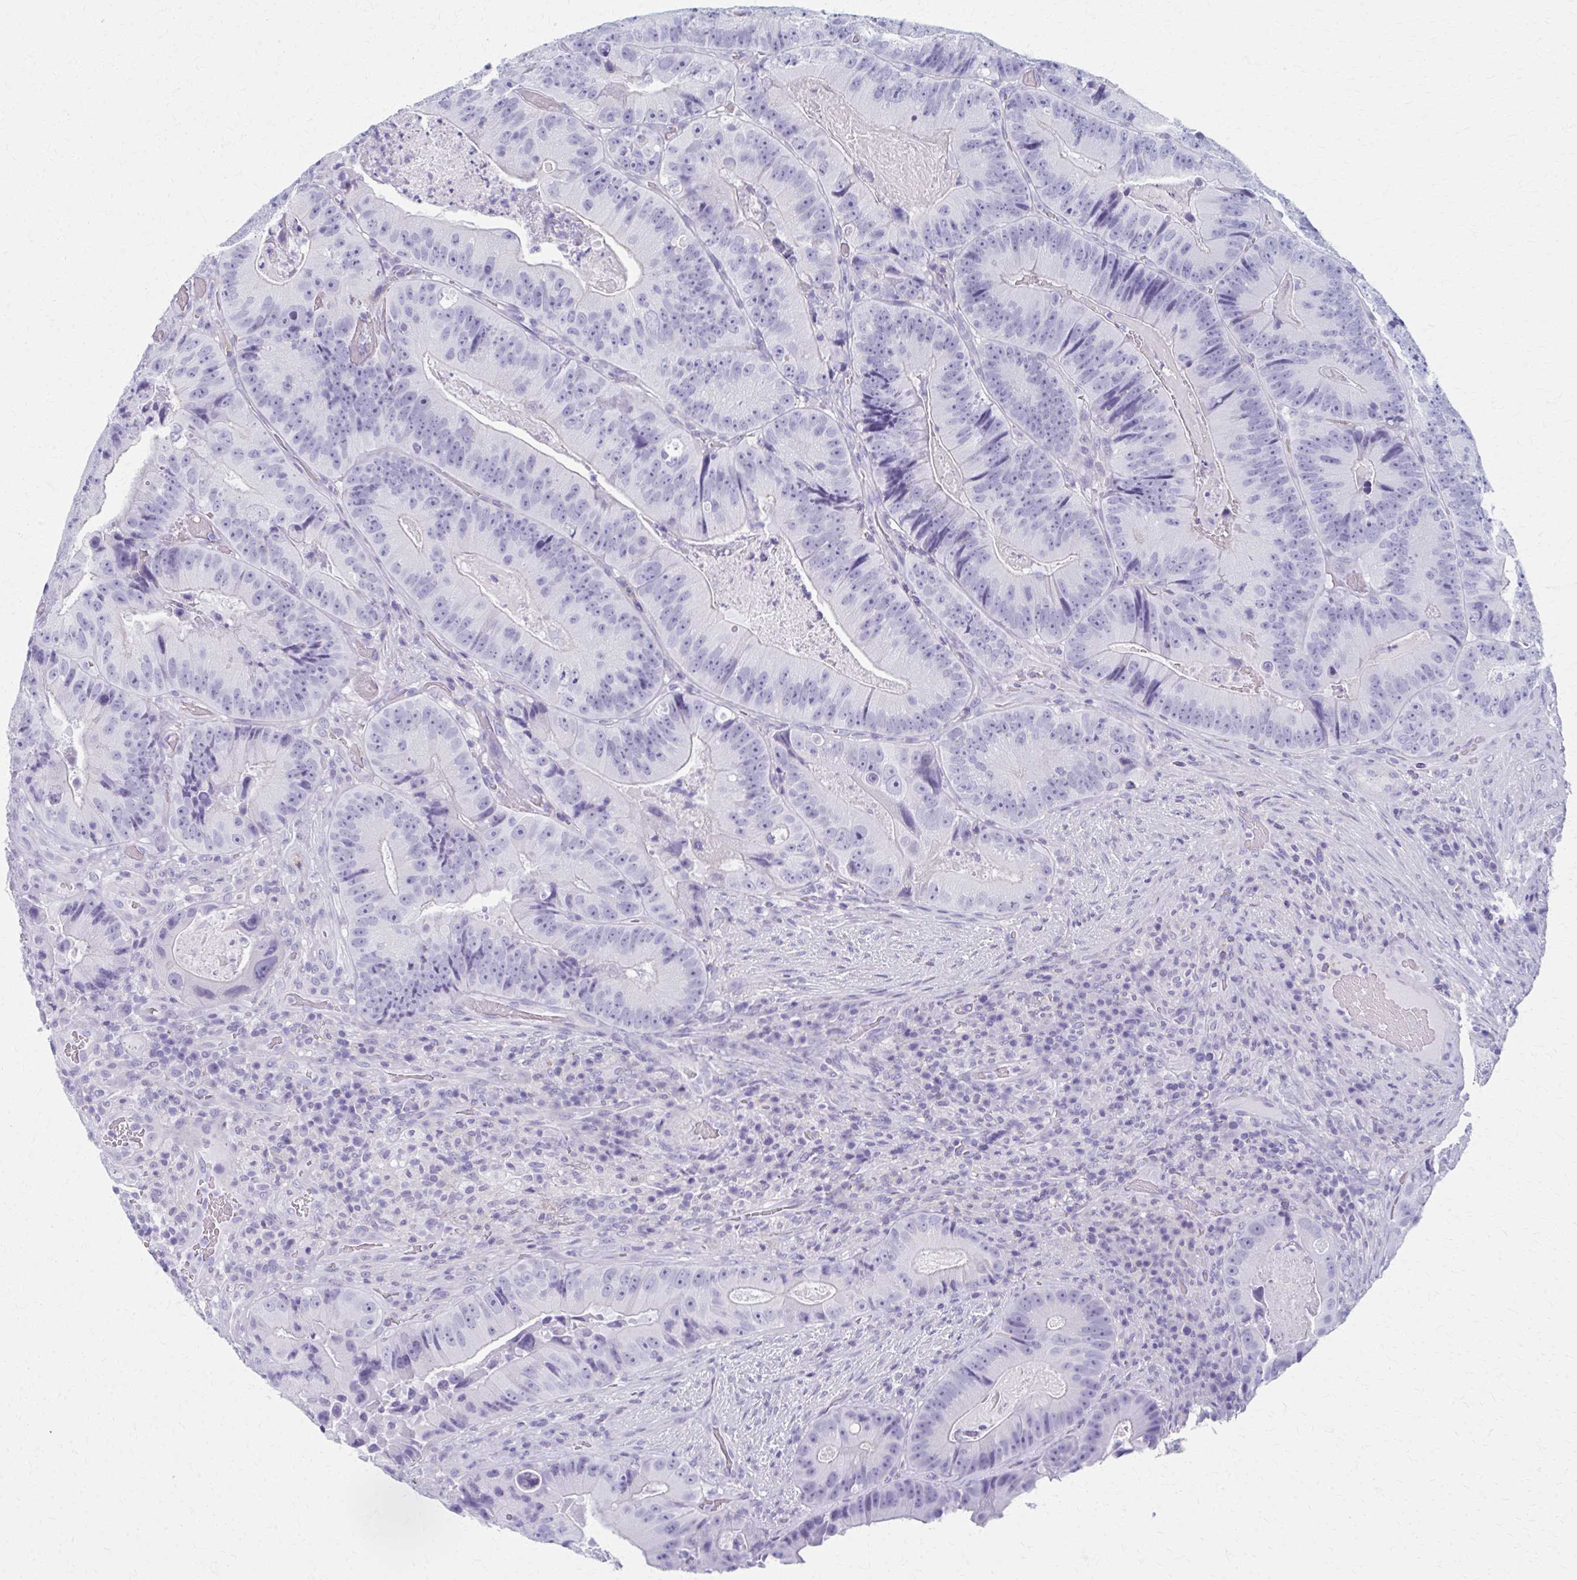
{"staining": {"intensity": "negative", "quantity": "none", "location": "none"}, "tissue": "colorectal cancer", "cell_type": "Tumor cells", "image_type": "cancer", "snomed": [{"axis": "morphology", "description": "Adenocarcinoma, NOS"}, {"axis": "topography", "description": "Colon"}], "caption": "There is no significant staining in tumor cells of colorectal cancer (adenocarcinoma).", "gene": "MPLKIP", "patient": {"sex": "female", "age": 86}}